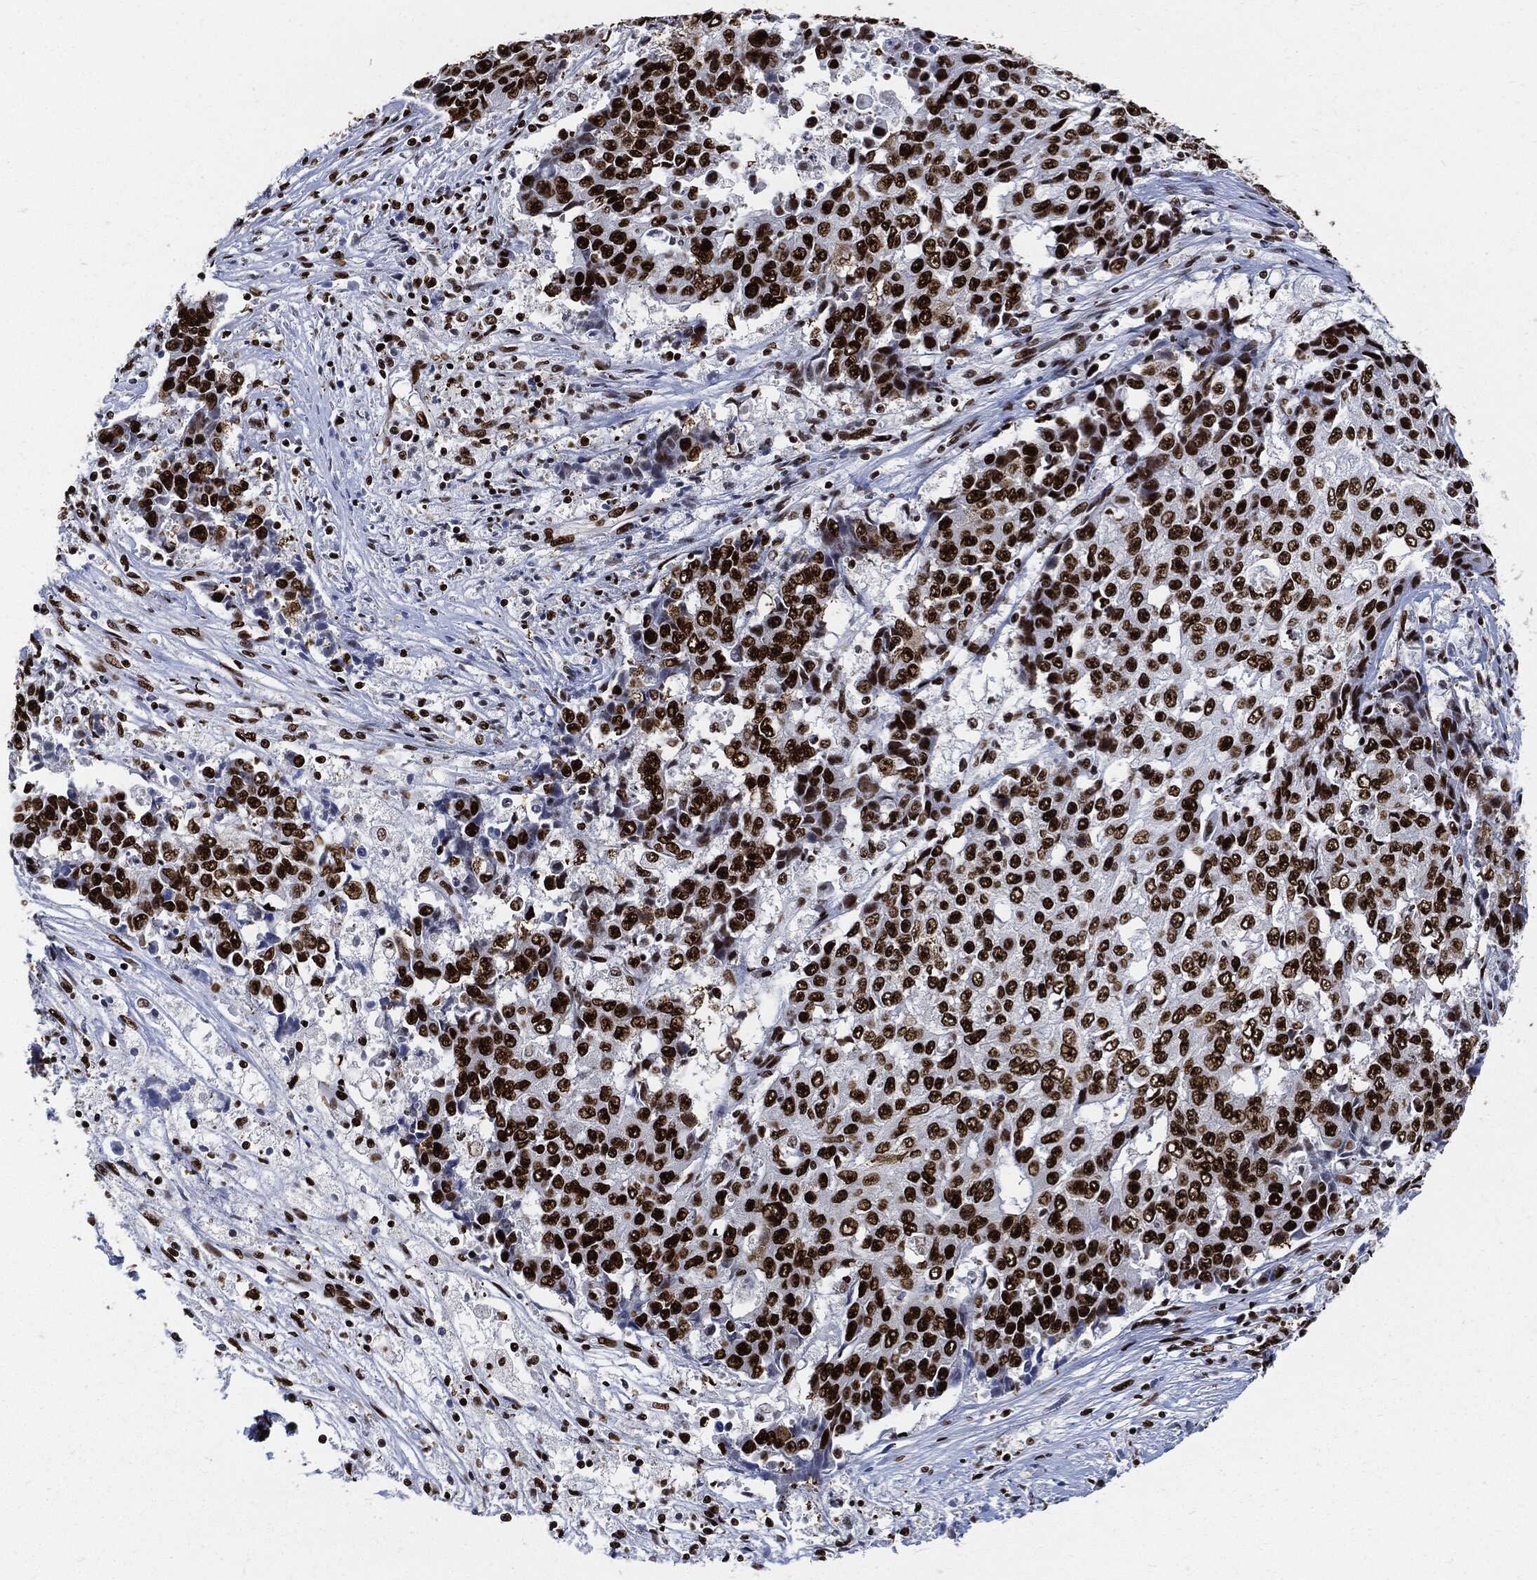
{"staining": {"intensity": "strong", "quantity": ">75%", "location": "nuclear"}, "tissue": "ovarian cancer", "cell_type": "Tumor cells", "image_type": "cancer", "snomed": [{"axis": "morphology", "description": "Carcinoma, endometroid"}, {"axis": "topography", "description": "Ovary"}], "caption": "This image demonstrates IHC staining of ovarian cancer, with high strong nuclear staining in approximately >75% of tumor cells.", "gene": "RECQL", "patient": {"sex": "female", "age": 42}}